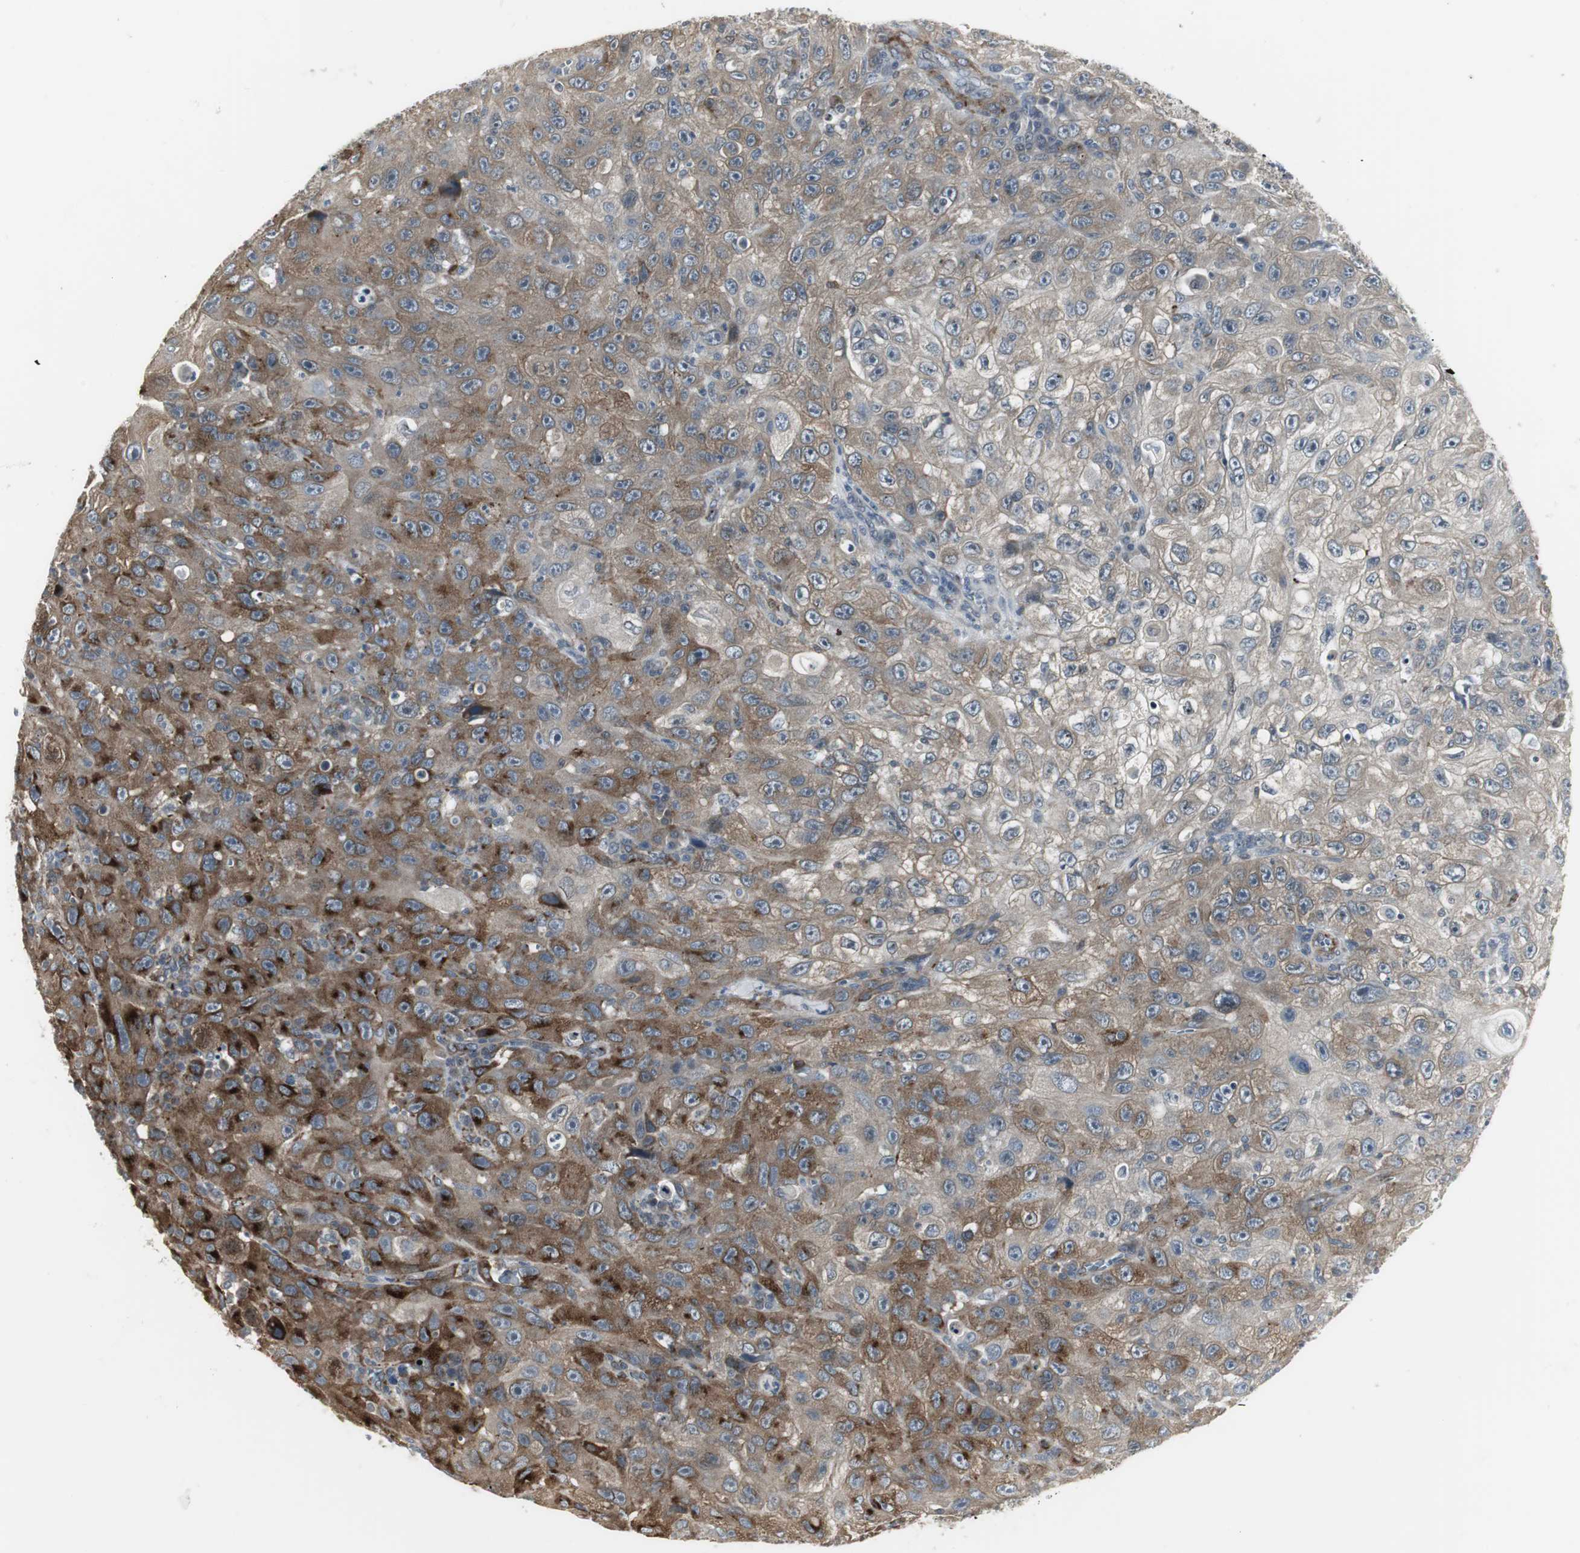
{"staining": {"intensity": "moderate", "quantity": "25%-75%", "location": "cytoplasmic/membranous"}, "tissue": "skin cancer", "cell_type": "Tumor cells", "image_type": "cancer", "snomed": [{"axis": "morphology", "description": "Squamous cell carcinoma, NOS"}, {"axis": "topography", "description": "Skin"}], "caption": "This photomicrograph displays skin squamous cell carcinoma stained with immunohistochemistry (IHC) to label a protein in brown. The cytoplasmic/membranous of tumor cells show moderate positivity for the protein. Nuclei are counter-stained blue.", "gene": "SCYL3", "patient": {"sex": "male", "age": 75}}